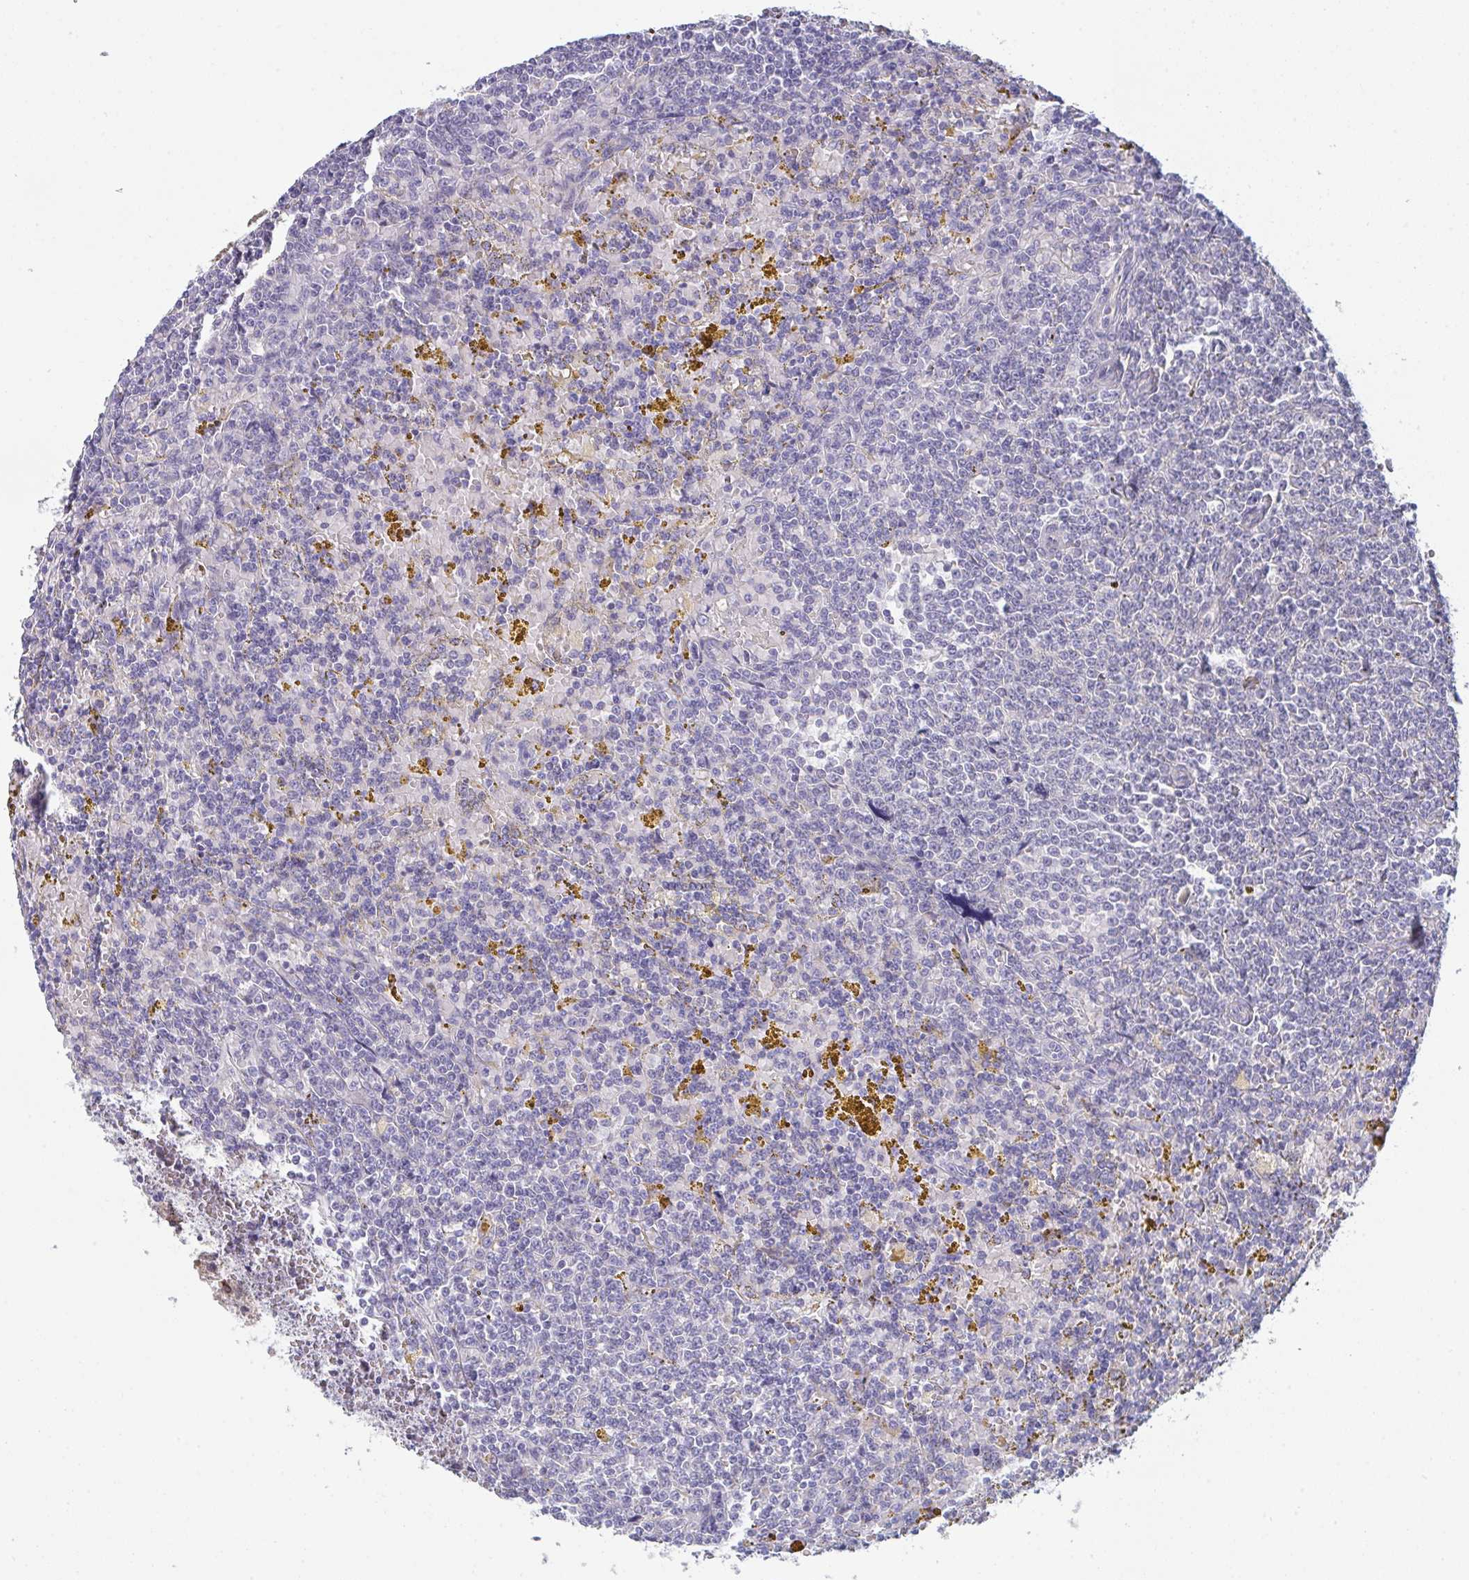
{"staining": {"intensity": "negative", "quantity": "none", "location": "none"}, "tissue": "lymphoma", "cell_type": "Tumor cells", "image_type": "cancer", "snomed": [{"axis": "morphology", "description": "Malignant lymphoma, non-Hodgkin's type, Low grade"}, {"axis": "topography", "description": "Spleen"}, {"axis": "topography", "description": "Lymph node"}], "caption": "Immunohistochemistry image of lymphoma stained for a protein (brown), which shows no expression in tumor cells.", "gene": "PTPRD", "patient": {"sex": "female", "age": 66}}